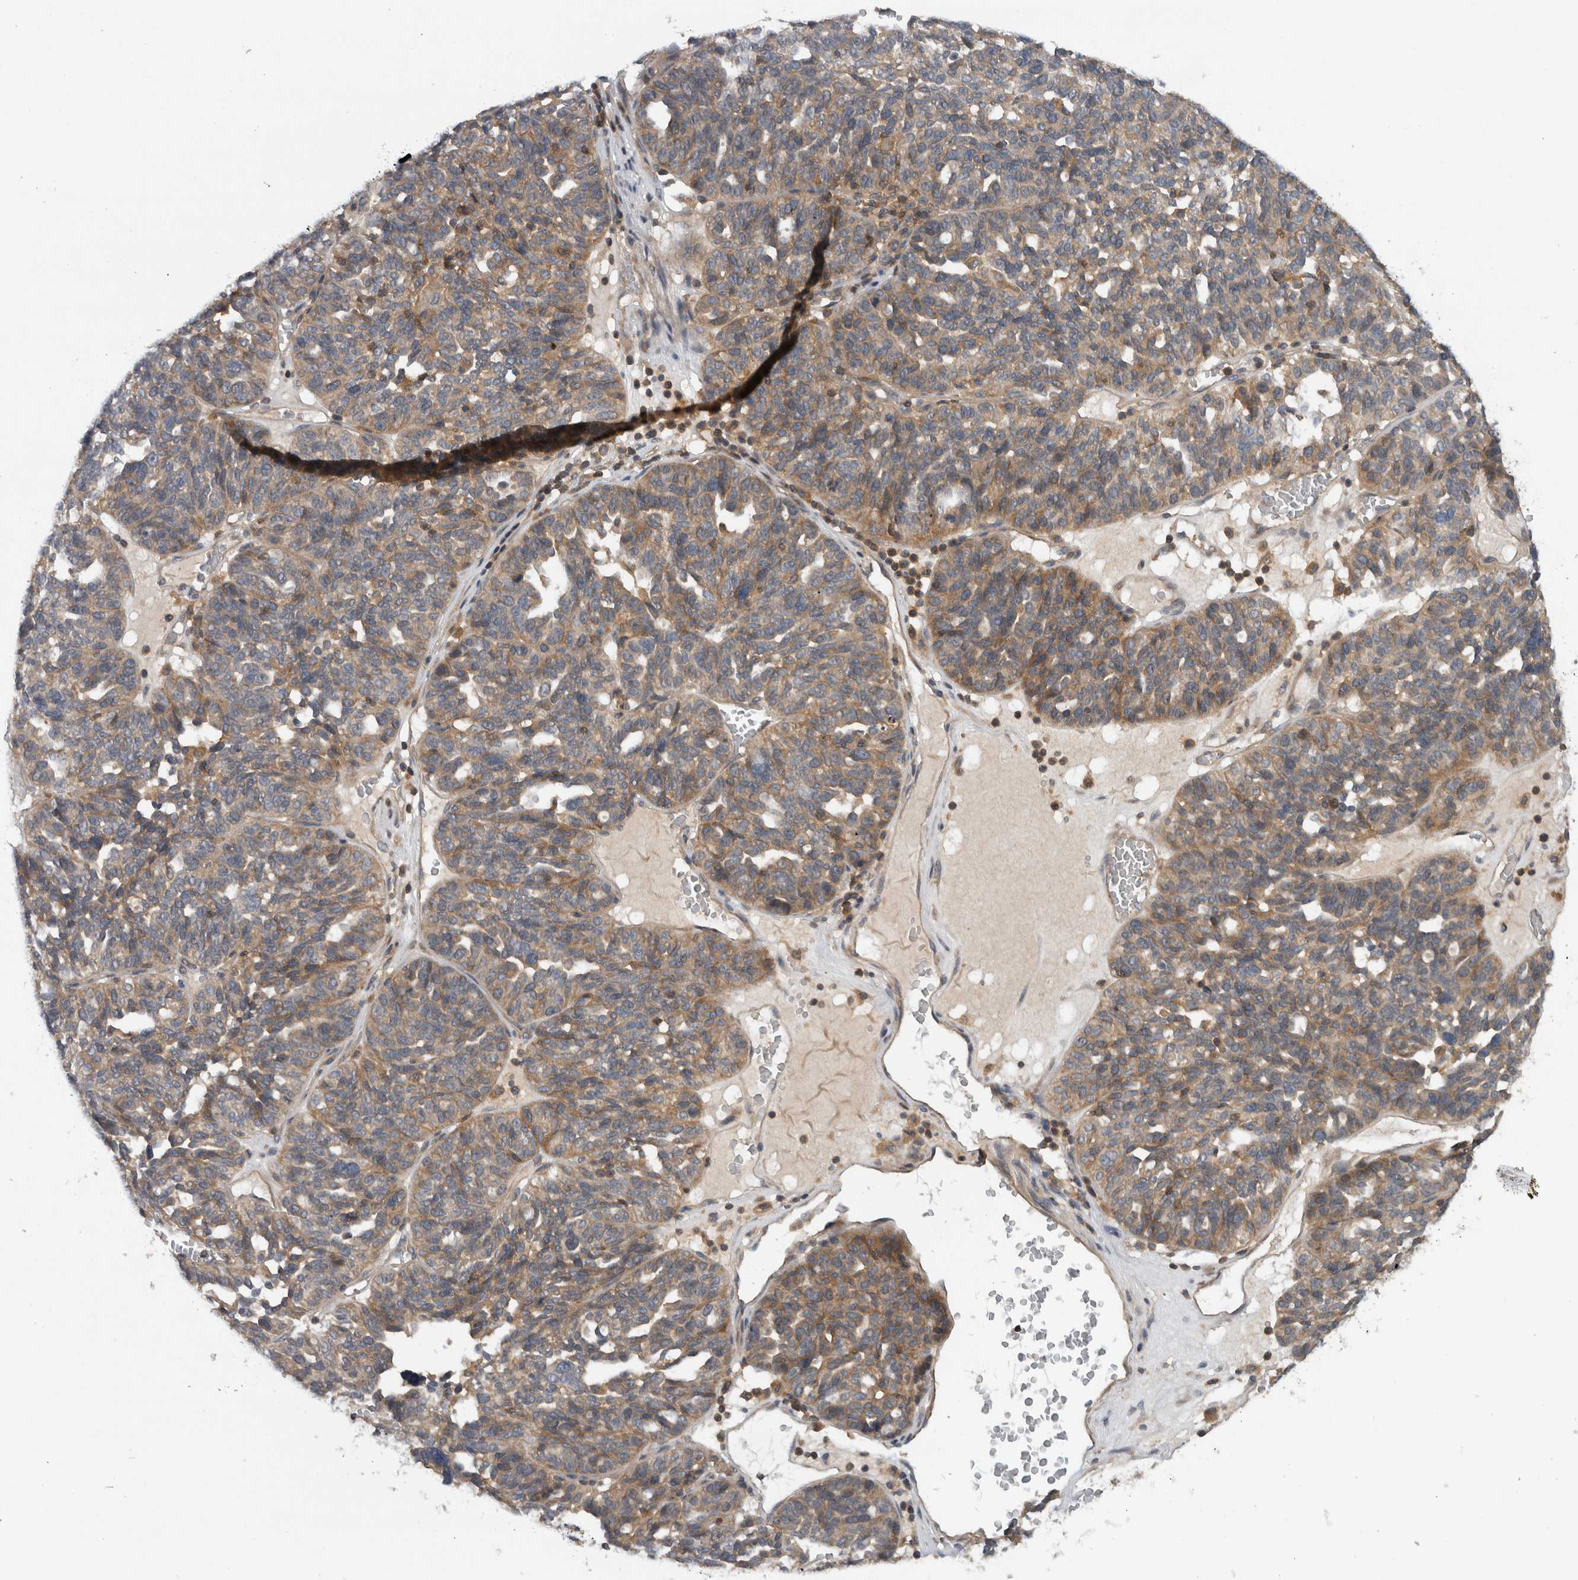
{"staining": {"intensity": "weak", "quantity": ">75%", "location": "cytoplasmic/membranous"}, "tissue": "ovarian cancer", "cell_type": "Tumor cells", "image_type": "cancer", "snomed": [{"axis": "morphology", "description": "Cystadenocarcinoma, serous, NOS"}, {"axis": "topography", "description": "Ovary"}], "caption": "Tumor cells display low levels of weak cytoplasmic/membranous staining in approximately >75% of cells in serous cystadenocarcinoma (ovarian).", "gene": "SCARA5", "patient": {"sex": "female", "age": 59}}